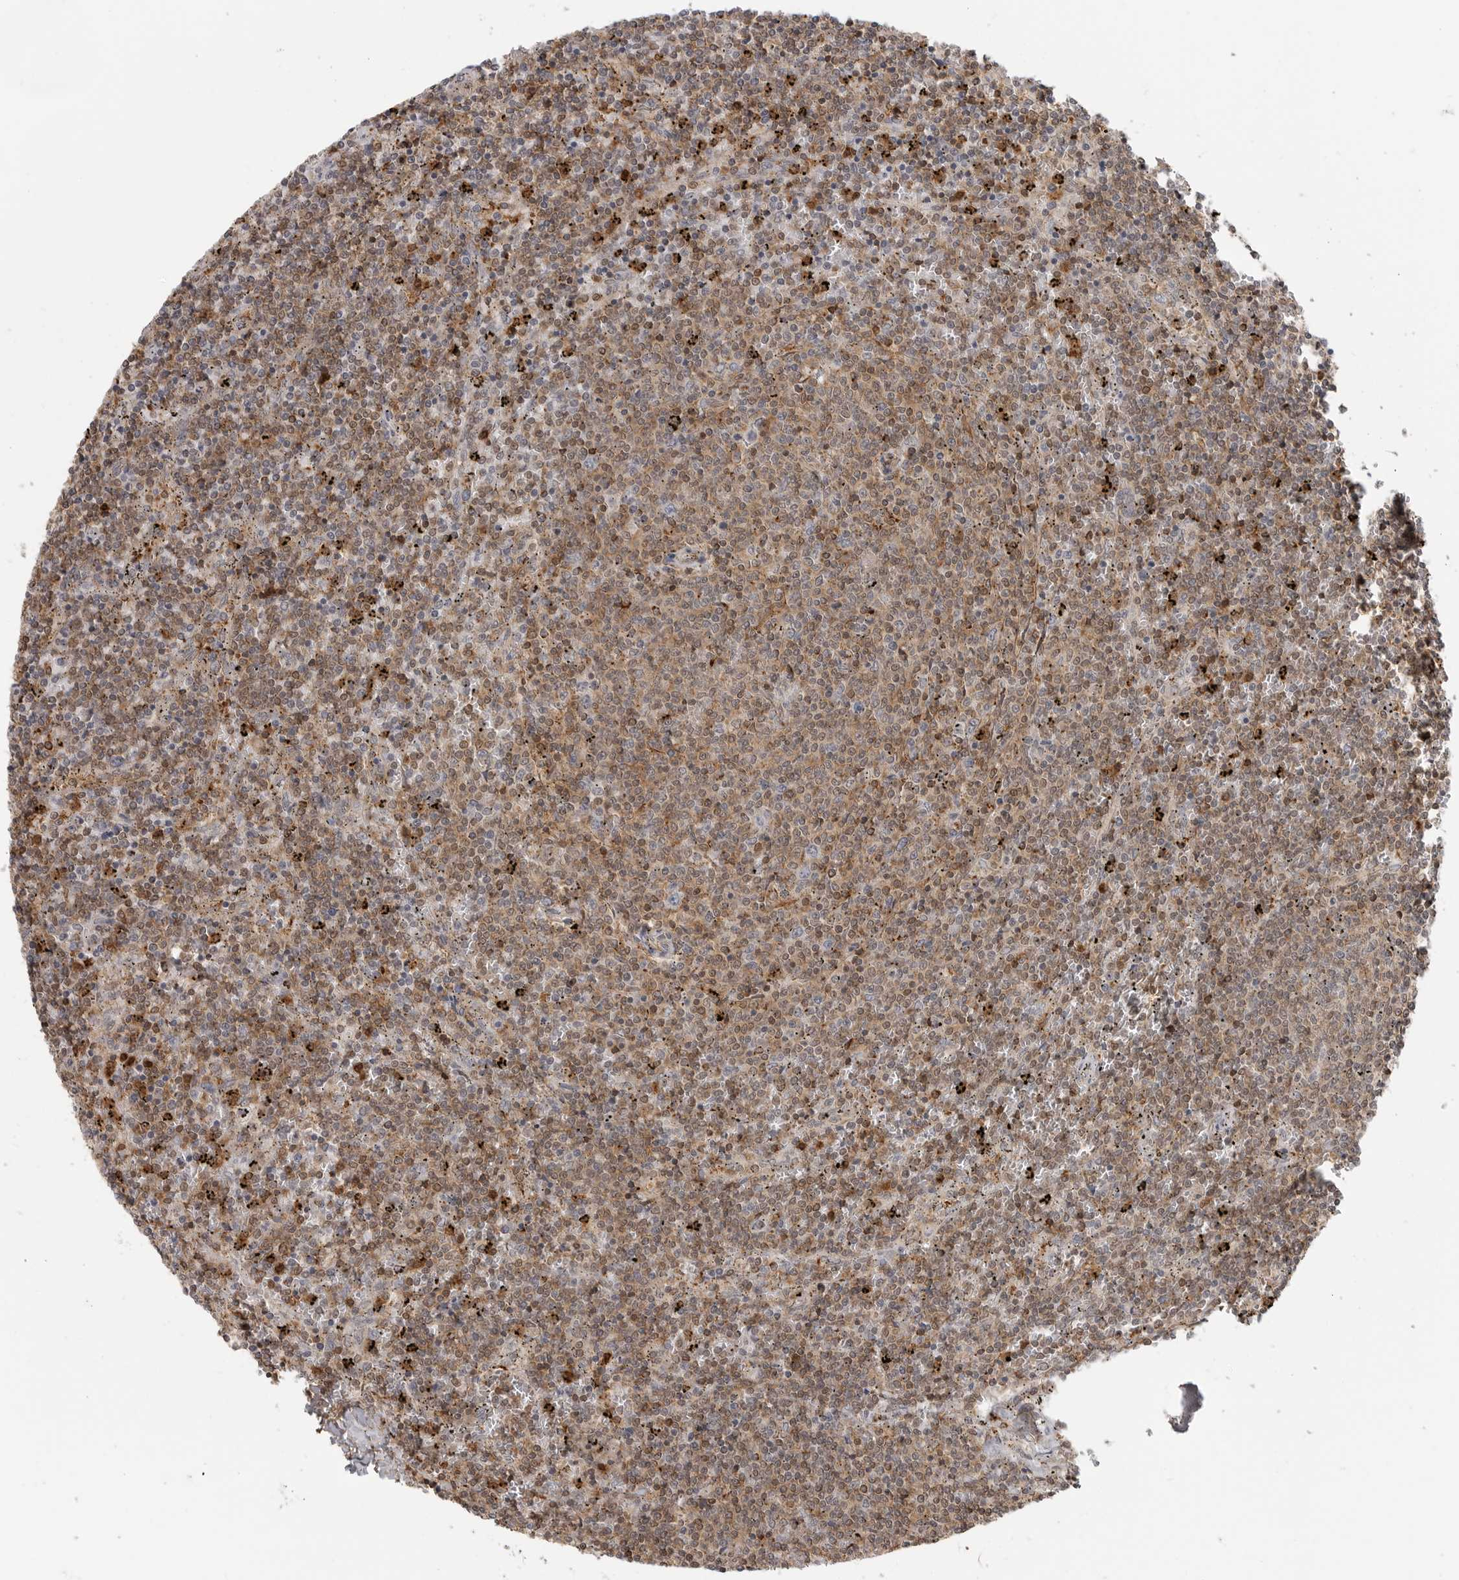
{"staining": {"intensity": "negative", "quantity": "none", "location": "none"}, "tissue": "lymphoma", "cell_type": "Tumor cells", "image_type": "cancer", "snomed": [{"axis": "morphology", "description": "Malignant lymphoma, non-Hodgkin's type, Low grade"}, {"axis": "topography", "description": "Spleen"}], "caption": "Immunohistochemical staining of lymphoma shows no significant staining in tumor cells.", "gene": "ANXA11", "patient": {"sex": "female", "age": 50}}